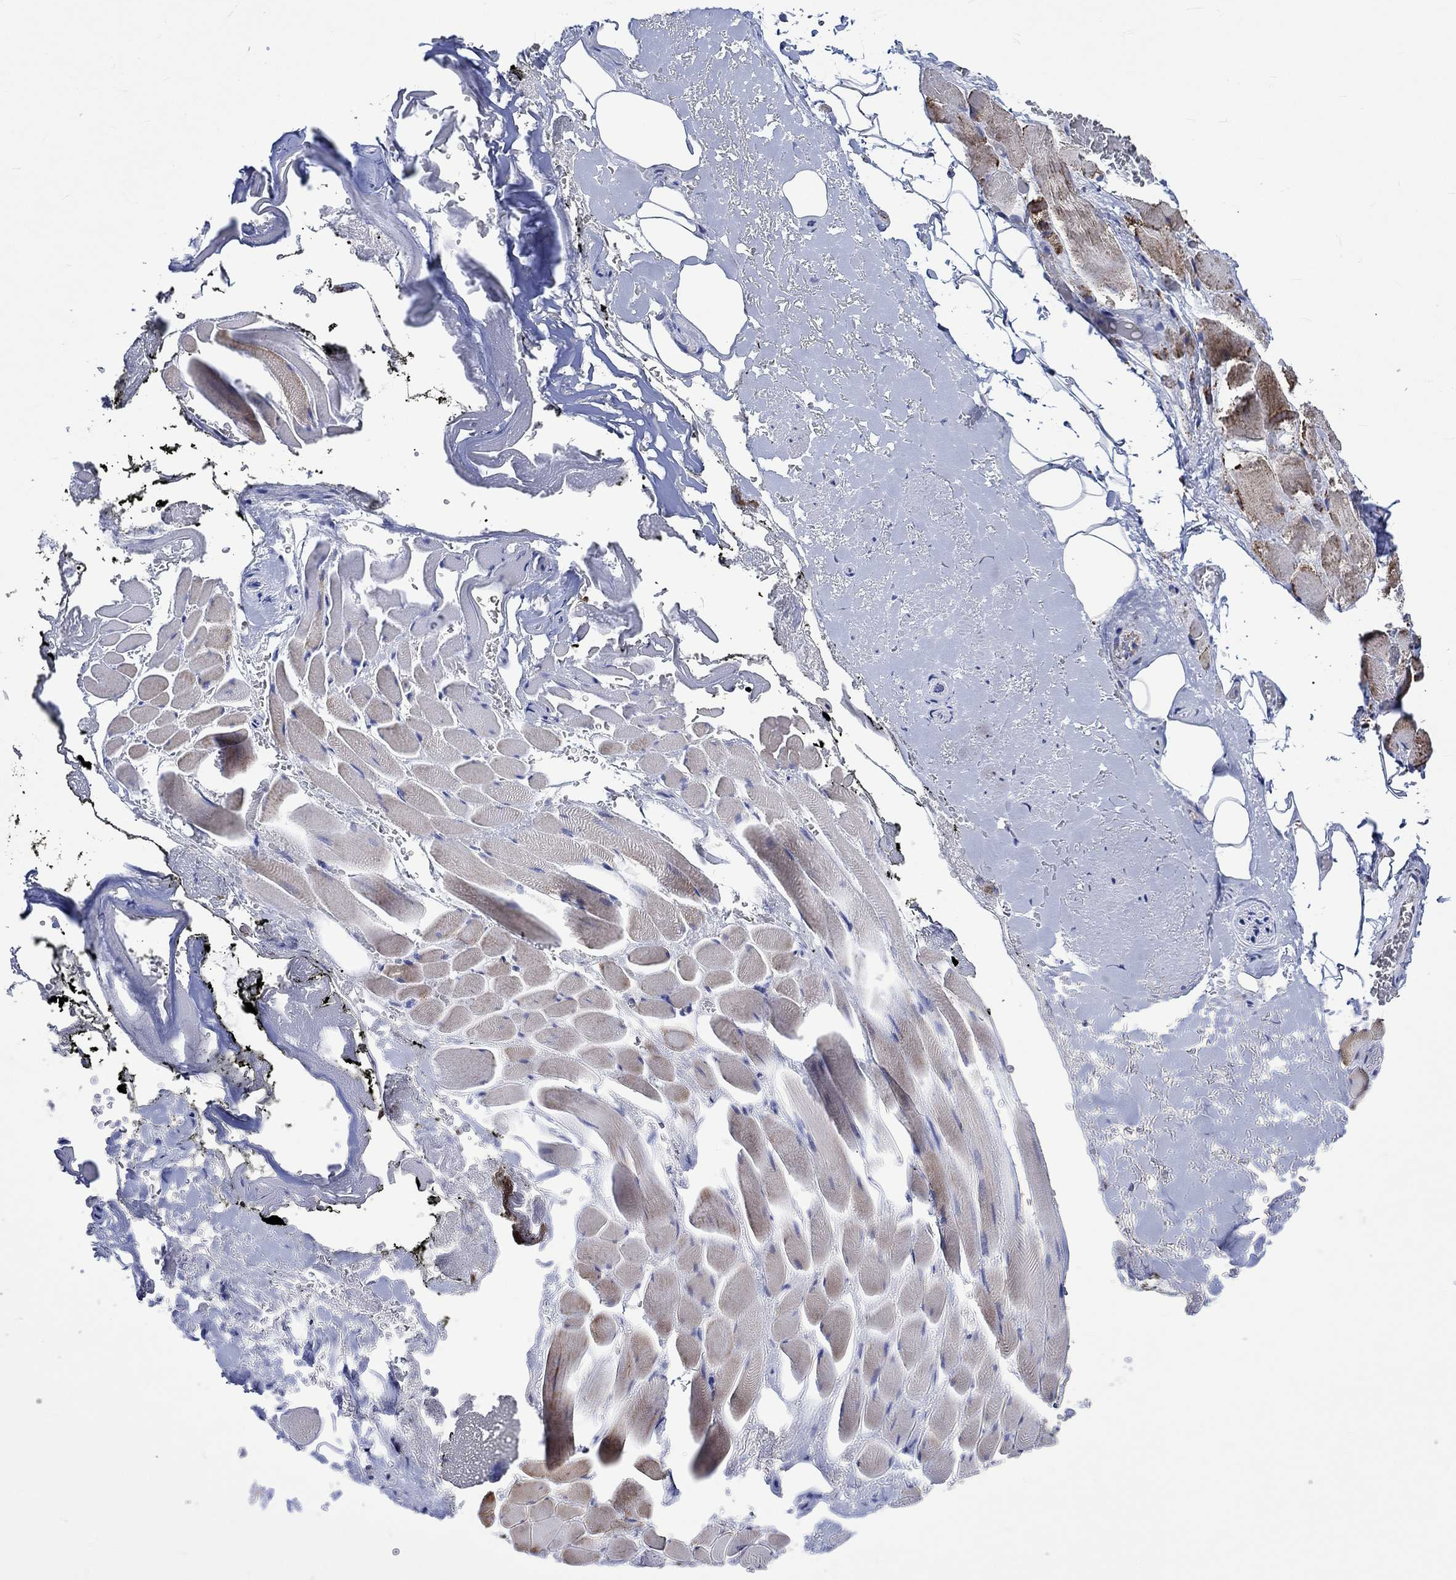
{"staining": {"intensity": "negative", "quantity": "none", "location": "none"}, "tissue": "adipose tissue", "cell_type": "Adipocytes", "image_type": "normal", "snomed": [{"axis": "morphology", "description": "Normal tissue, NOS"}, {"axis": "topography", "description": "Anal"}, {"axis": "topography", "description": "Peripheral nerve tissue"}], "caption": "IHC micrograph of benign human adipose tissue stained for a protein (brown), which demonstrates no positivity in adipocytes. Brightfield microscopy of immunohistochemistry stained with DAB (3,3'-diaminobenzidine) (brown) and hematoxylin (blue), captured at high magnification.", "gene": "RCE1", "patient": {"sex": "male", "age": 53}}